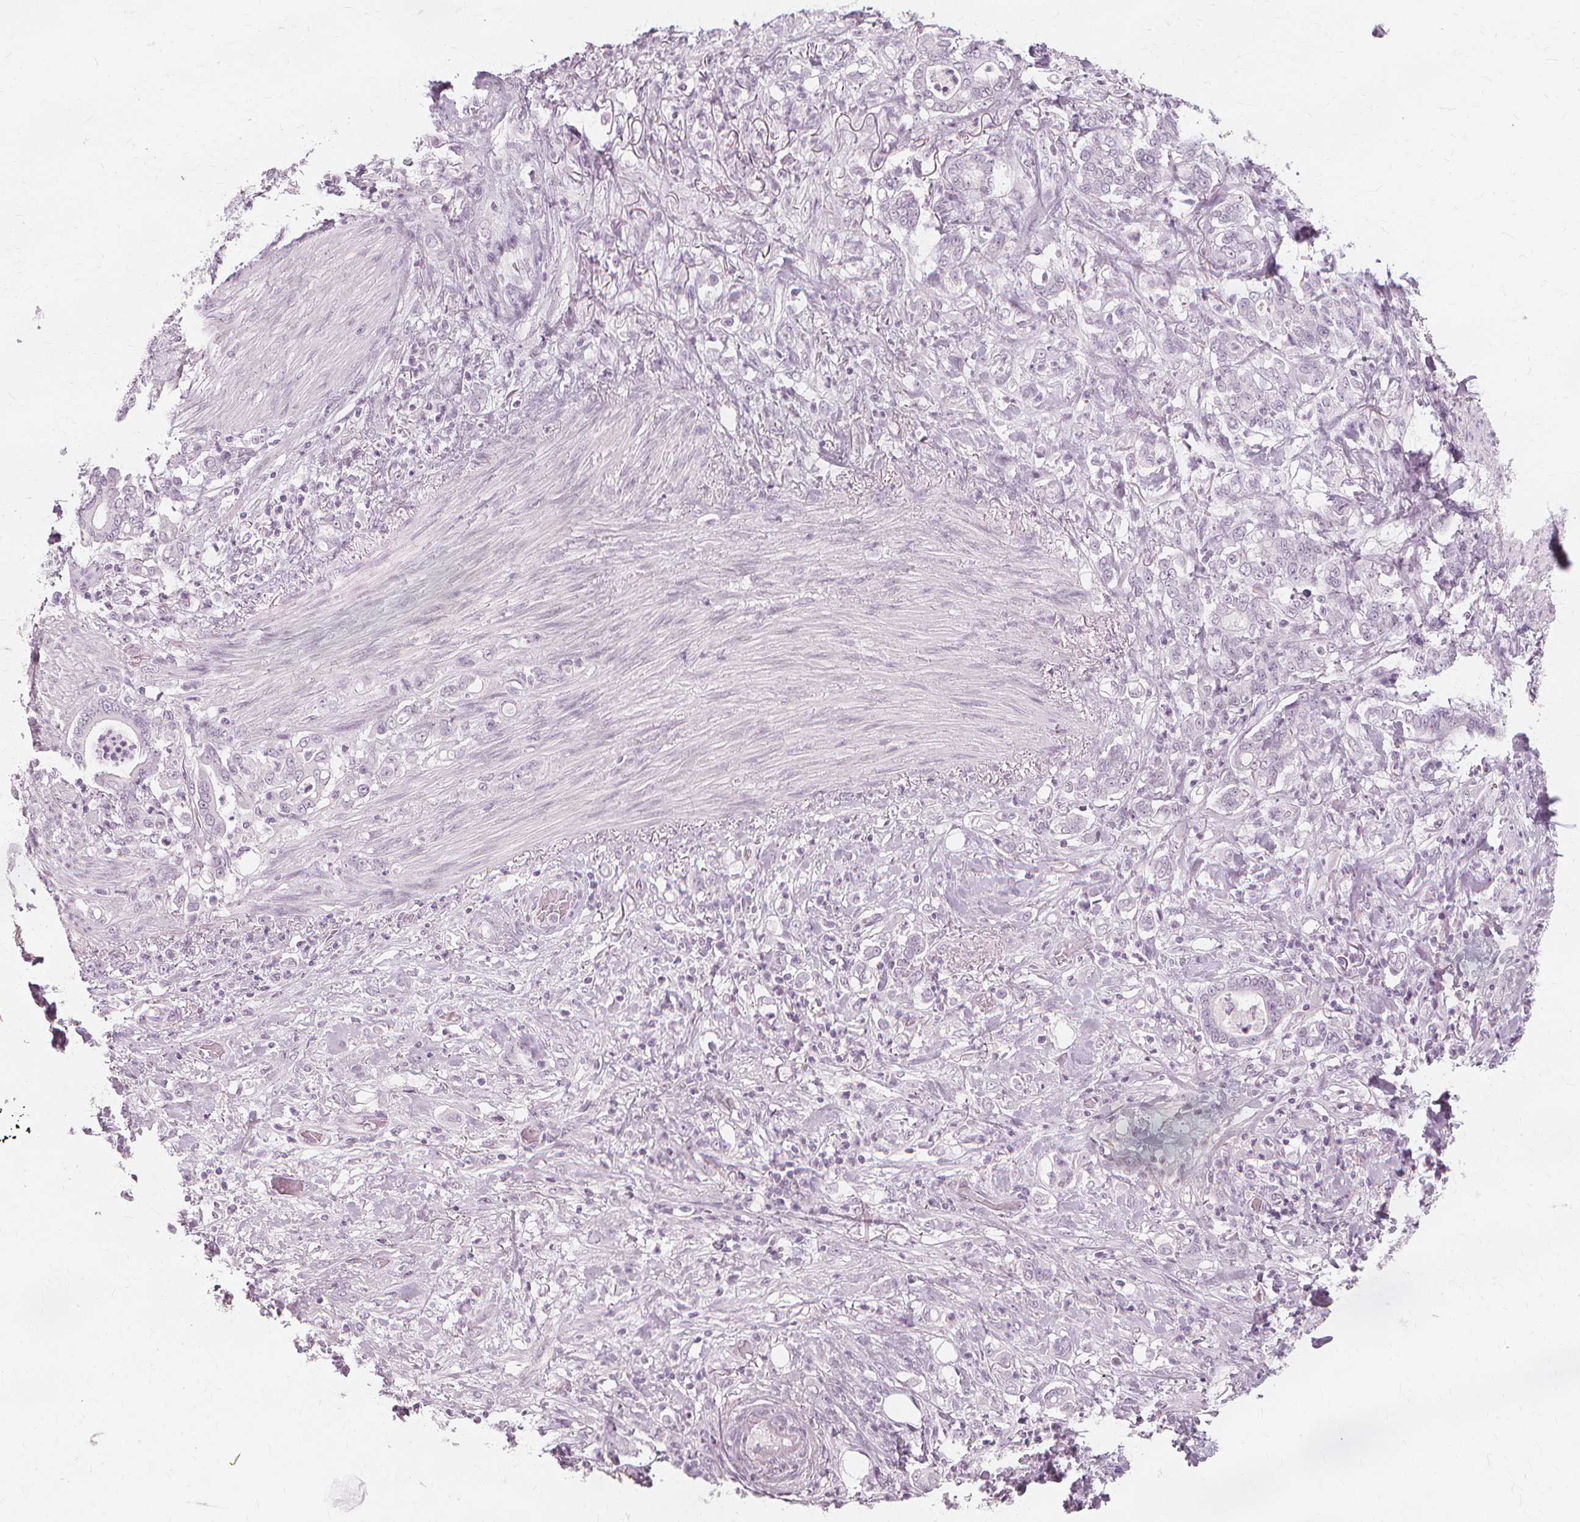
{"staining": {"intensity": "negative", "quantity": "none", "location": "none"}, "tissue": "stomach cancer", "cell_type": "Tumor cells", "image_type": "cancer", "snomed": [{"axis": "morphology", "description": "Adenocarcinoma, NOS"}, {"axis": "topography", "description": "Stomach"}], "caption": "Photomicrograph shows no protein positivity in tumor cells of stomach cancer (adenocarcinoma) tissue.", "gene": "NXPE1", "patient": {"sex": "female", "age": 79}}